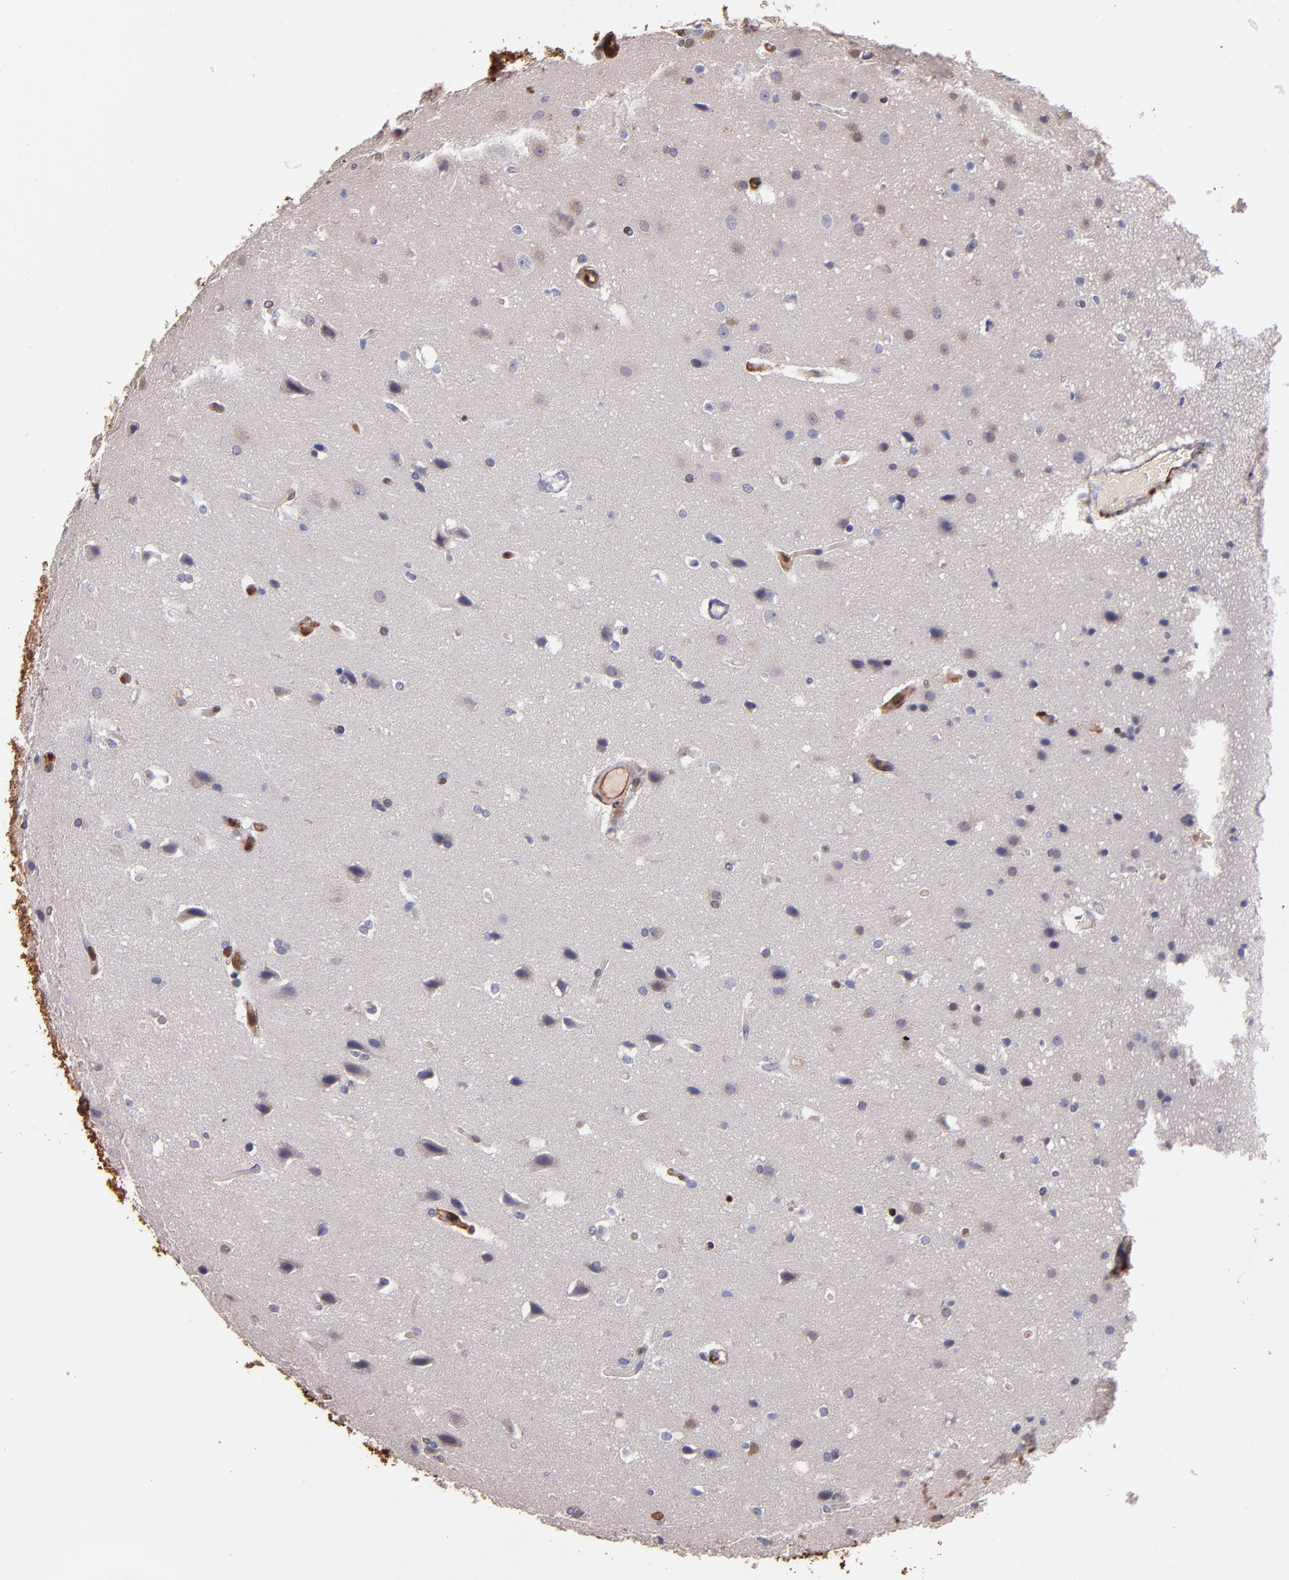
{"staining": {"intensity": "strong", "quantity": "<25%", "location": "cytoplasmic/membranous,nuclear"}, "tissue": "glioma", "cell_type": "Tumor cells", "image_type": "cancer", "snomed": [{"axis": "morphology", "description": "Glioma, malignant, Low grade"}, {"axis": "topography", "description": "Cerebral cortex"}], "caption": "Protein analysis of malignant low-grade glioma tissue displays strong cytoplasmic/membranous and nuclear expression in about <25% of tumor cells. (DAB (3,3'-diaminobenzidine) IHC, brown staining for protein, blue staining for nuclei).", "gene": "S100A6", "patient": {"sex": "female", "age": 47}}